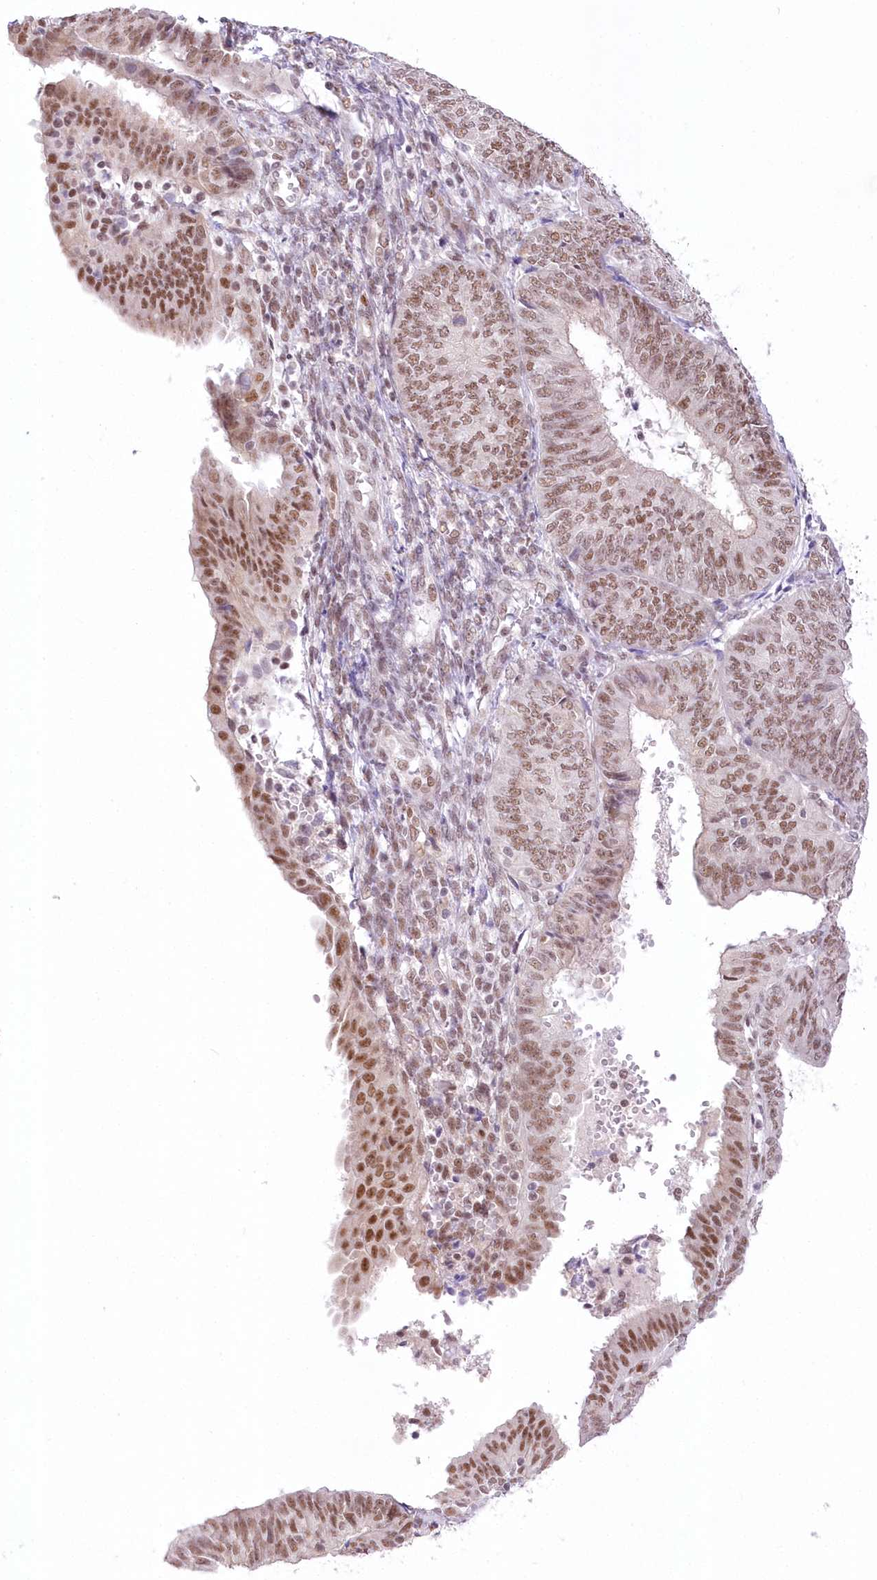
{"staining": {"intensity": "moderate", "quantity": ">75%", "location": "nuclear"}, "tissue": "endometrial cancer", "cell_type": "Tumor cells", "image_type": "cancer", "snomed": [{"axis": "morphology", "description": "Adenocarcinoma, NOS"}, {"axis": "topography", "description": "Endometrium"}], "caption": "Immunohistochemical staining of endometrial cancer demonstrates moderate nuclear protein staining in approximately >75% of tumor cells.", "gene": "NSUN2", "patient": {"sex": "female", "age": 58}}